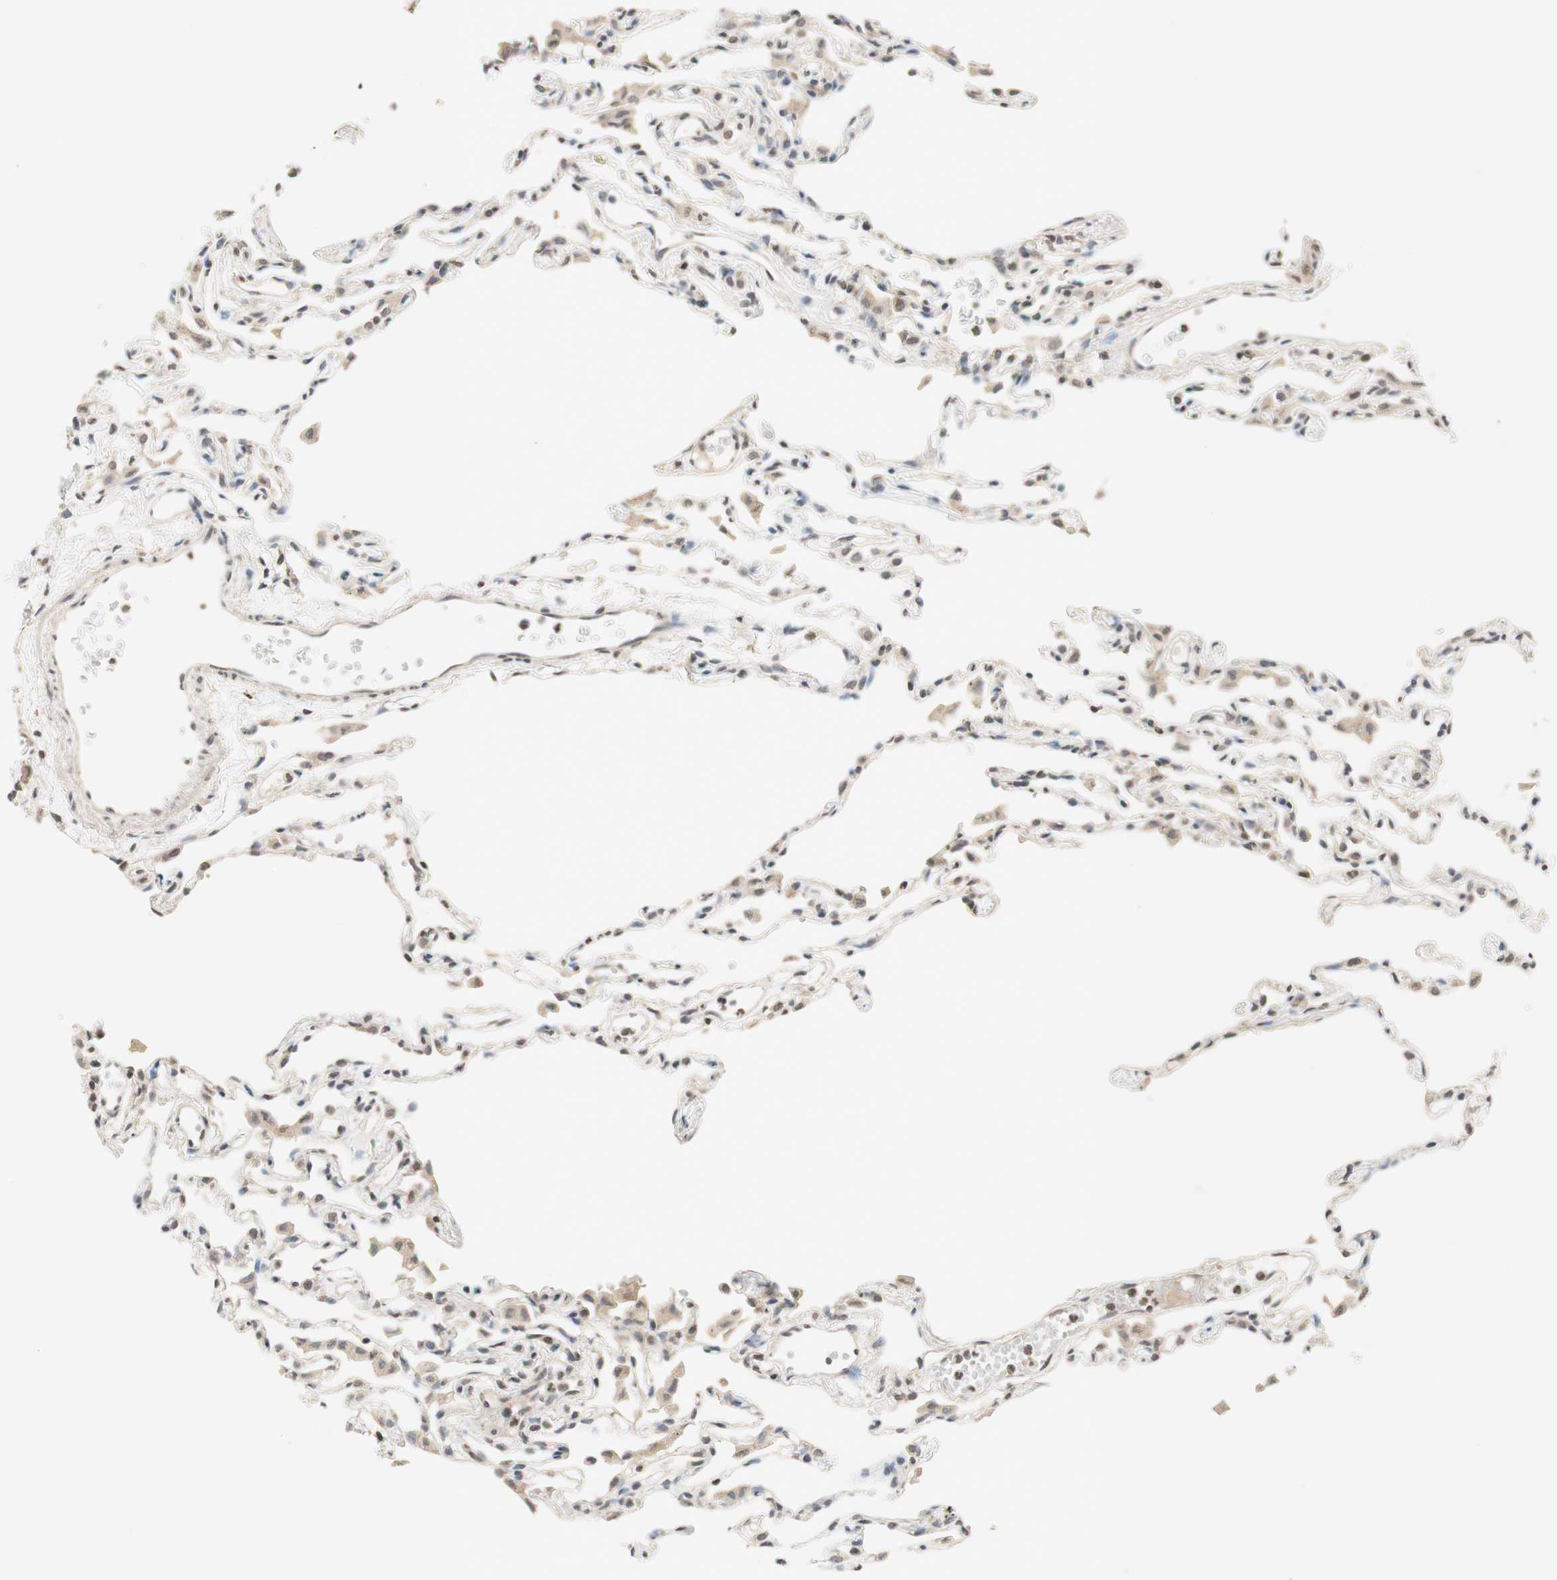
{"staining": {"intensity": "weak", "quantity": "<25%", "location": "cytoplasmic/membranous"}, "tissue": "lung", "cell_type": "Alveolar cells", "image_type": "normal", "snomed": [{"axis": "morphology", "description": "Normal tissue, NOS"}, {"axis": "topography", "description": "Lung"}], "caption": "Alveolar cells show no significant protein positivity in benign lung. The staining is performed using DAB (3,3'-diaminobenzidine) brown chromogen with nuclei counter-stained in using hematoxylin.", "gene": "GLI1", "patient": {"sex": "female", "age": 49}}